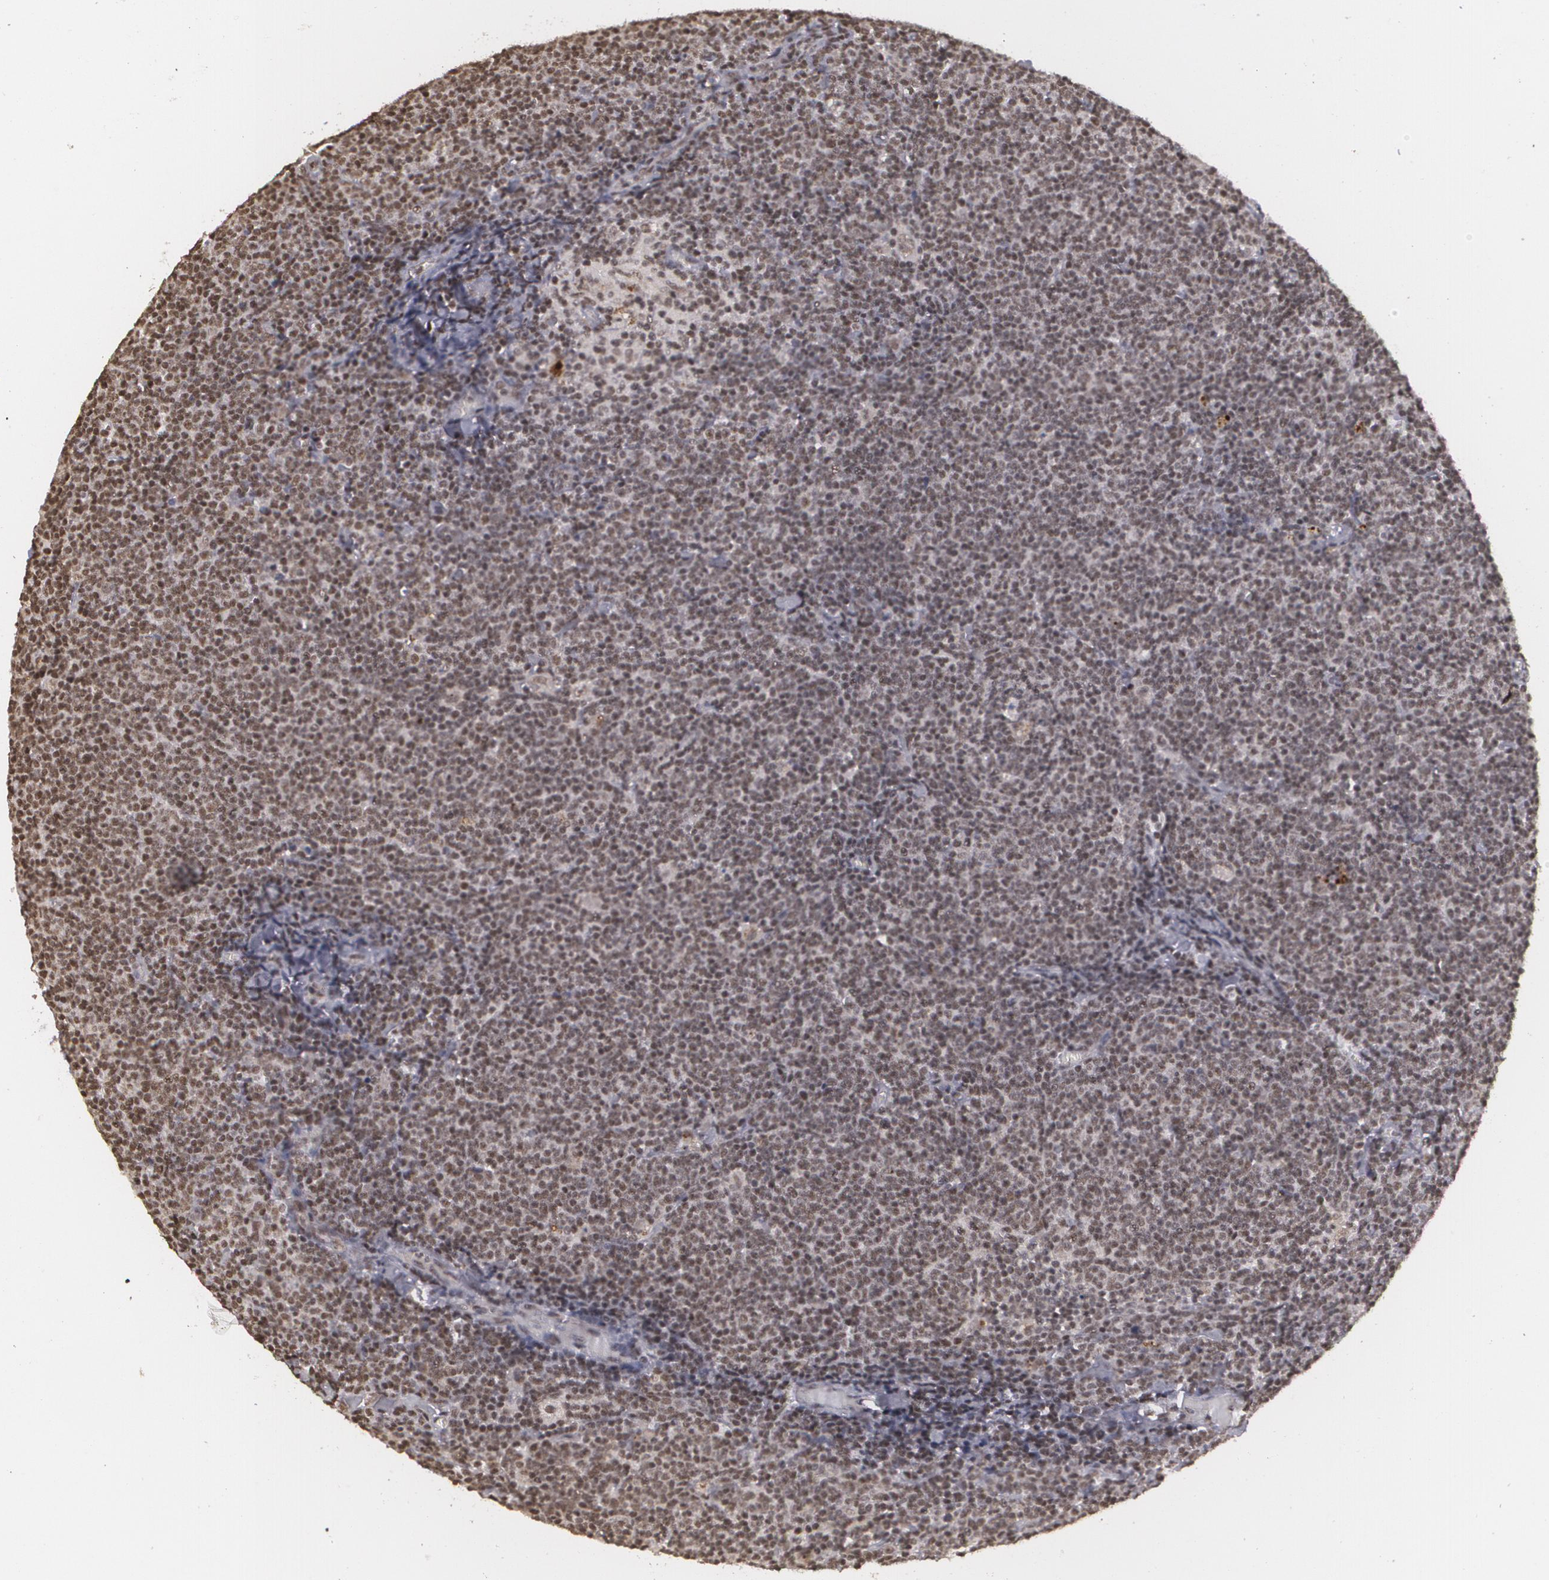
{"staining": {"intensity": "strong", "quantity": "25%-75%", "location": "nuclear"}, "tissue": "lymphoma", "cell_type": "Tumor cells", "image_type": "cancer", "snomed": [{"axis": "morphology", "description": "Malignant lymphoma, non-Hodgkin's type, Low grade"}, {"axis": "topography", "description": "Lymph node"}], "caption": "DAB immunohistochemical staining of human lymphoma displays strong nuclear protein staining in approximately 25%-75% of tumor cells.", "gene": "RXRB", "patient": {"sex": "male", "age": 65}}